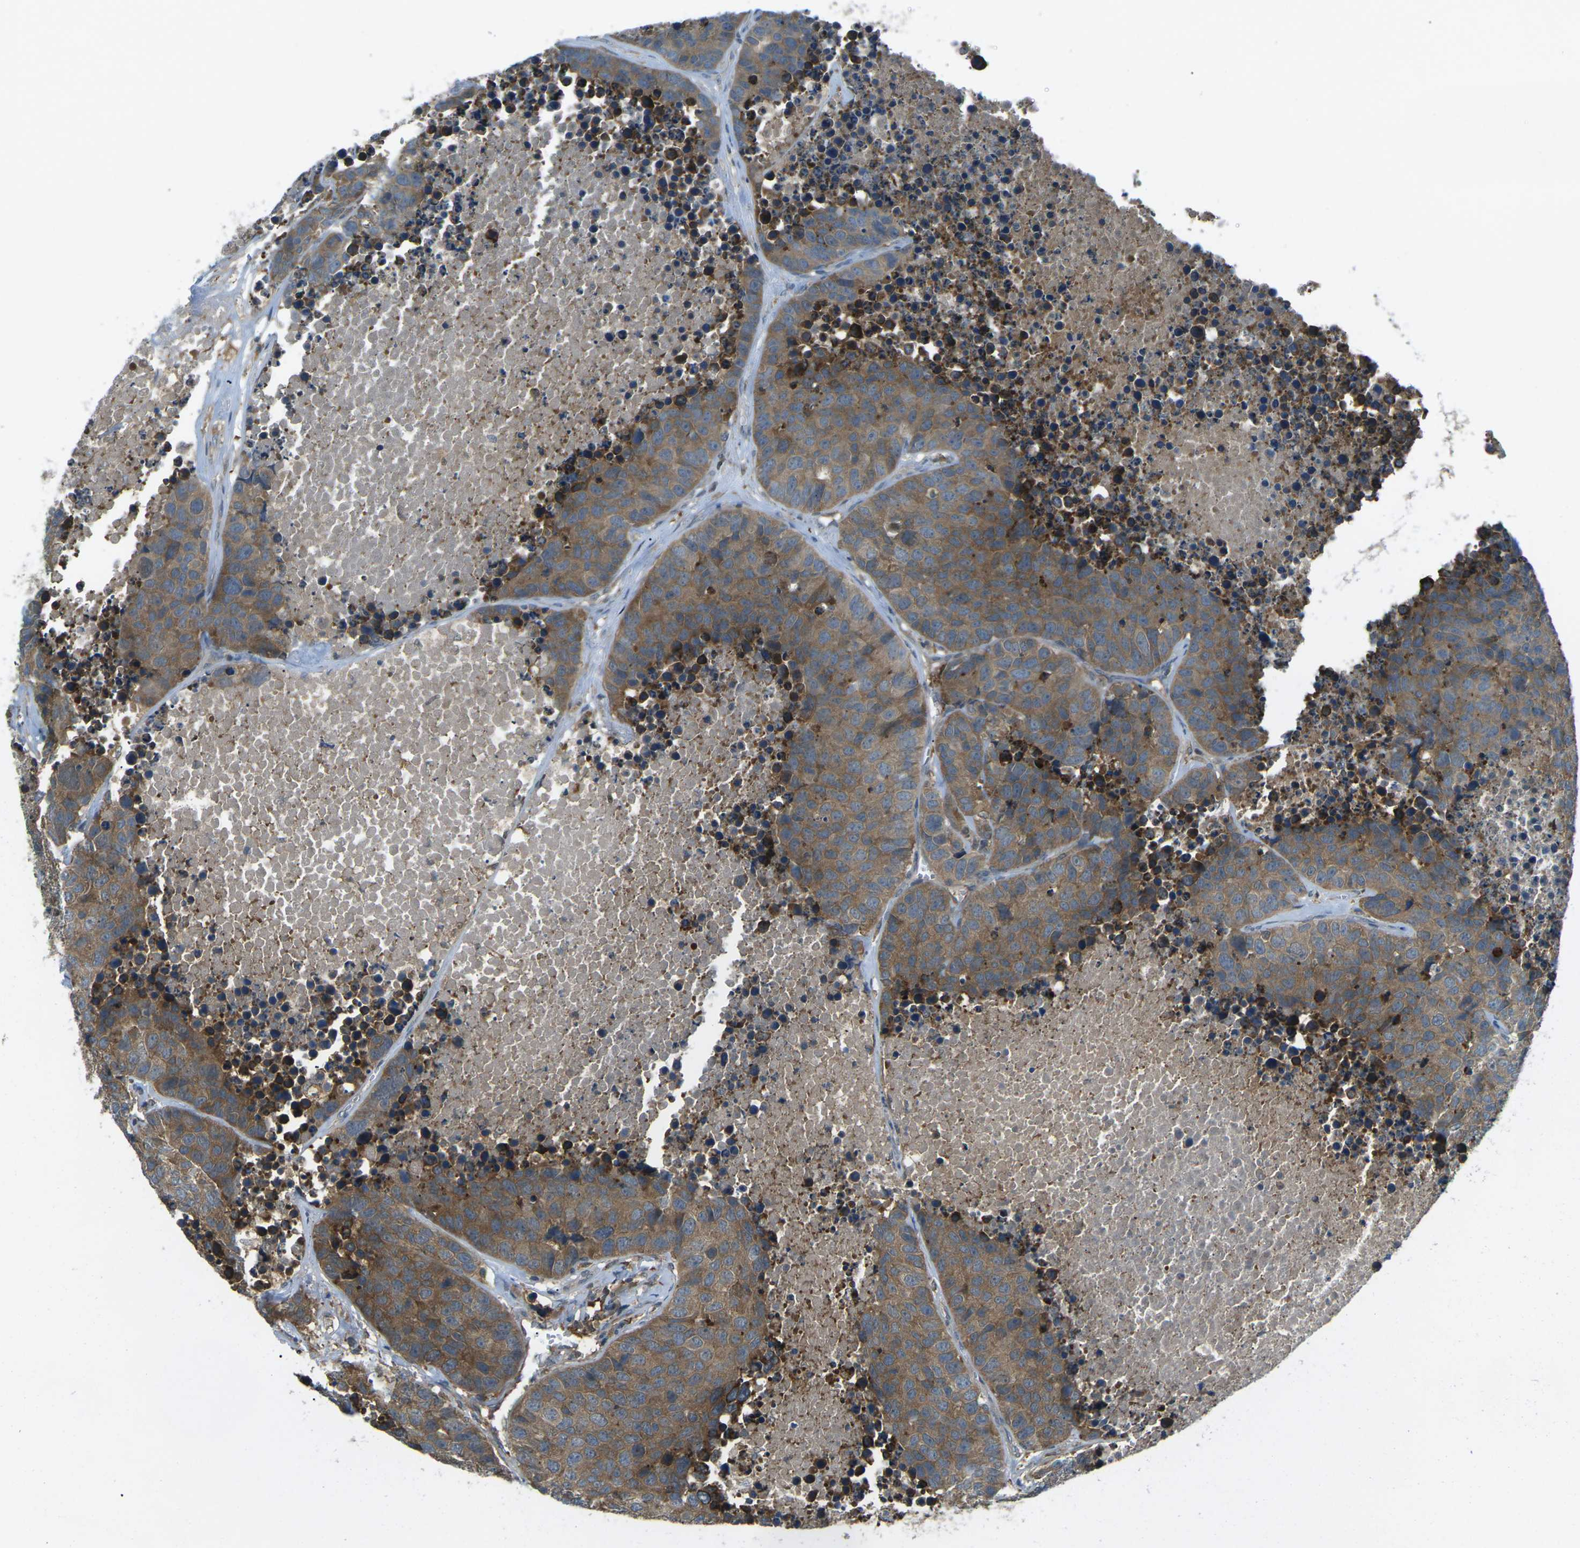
{"staining": {"intensity": "moderate", "quantity": "25%-75%", "location": "cytoplasmic/membranous"}, "tissue": "carcinoid", "cell_type": "Tumor cells", "image_type": "cancer", "snomed": [{"axis": "morphology", "description": "Carcinoid, malignant, NOS"}, {"axis": "topography", "description": "Lung"}], "caption": "Carcinoid stained for a protein reveals moderate cytoplasmic/membranous positivity in tumor cells.", "gene": "PIEZO2", "patient": {"sex": "male", "age": 60}}